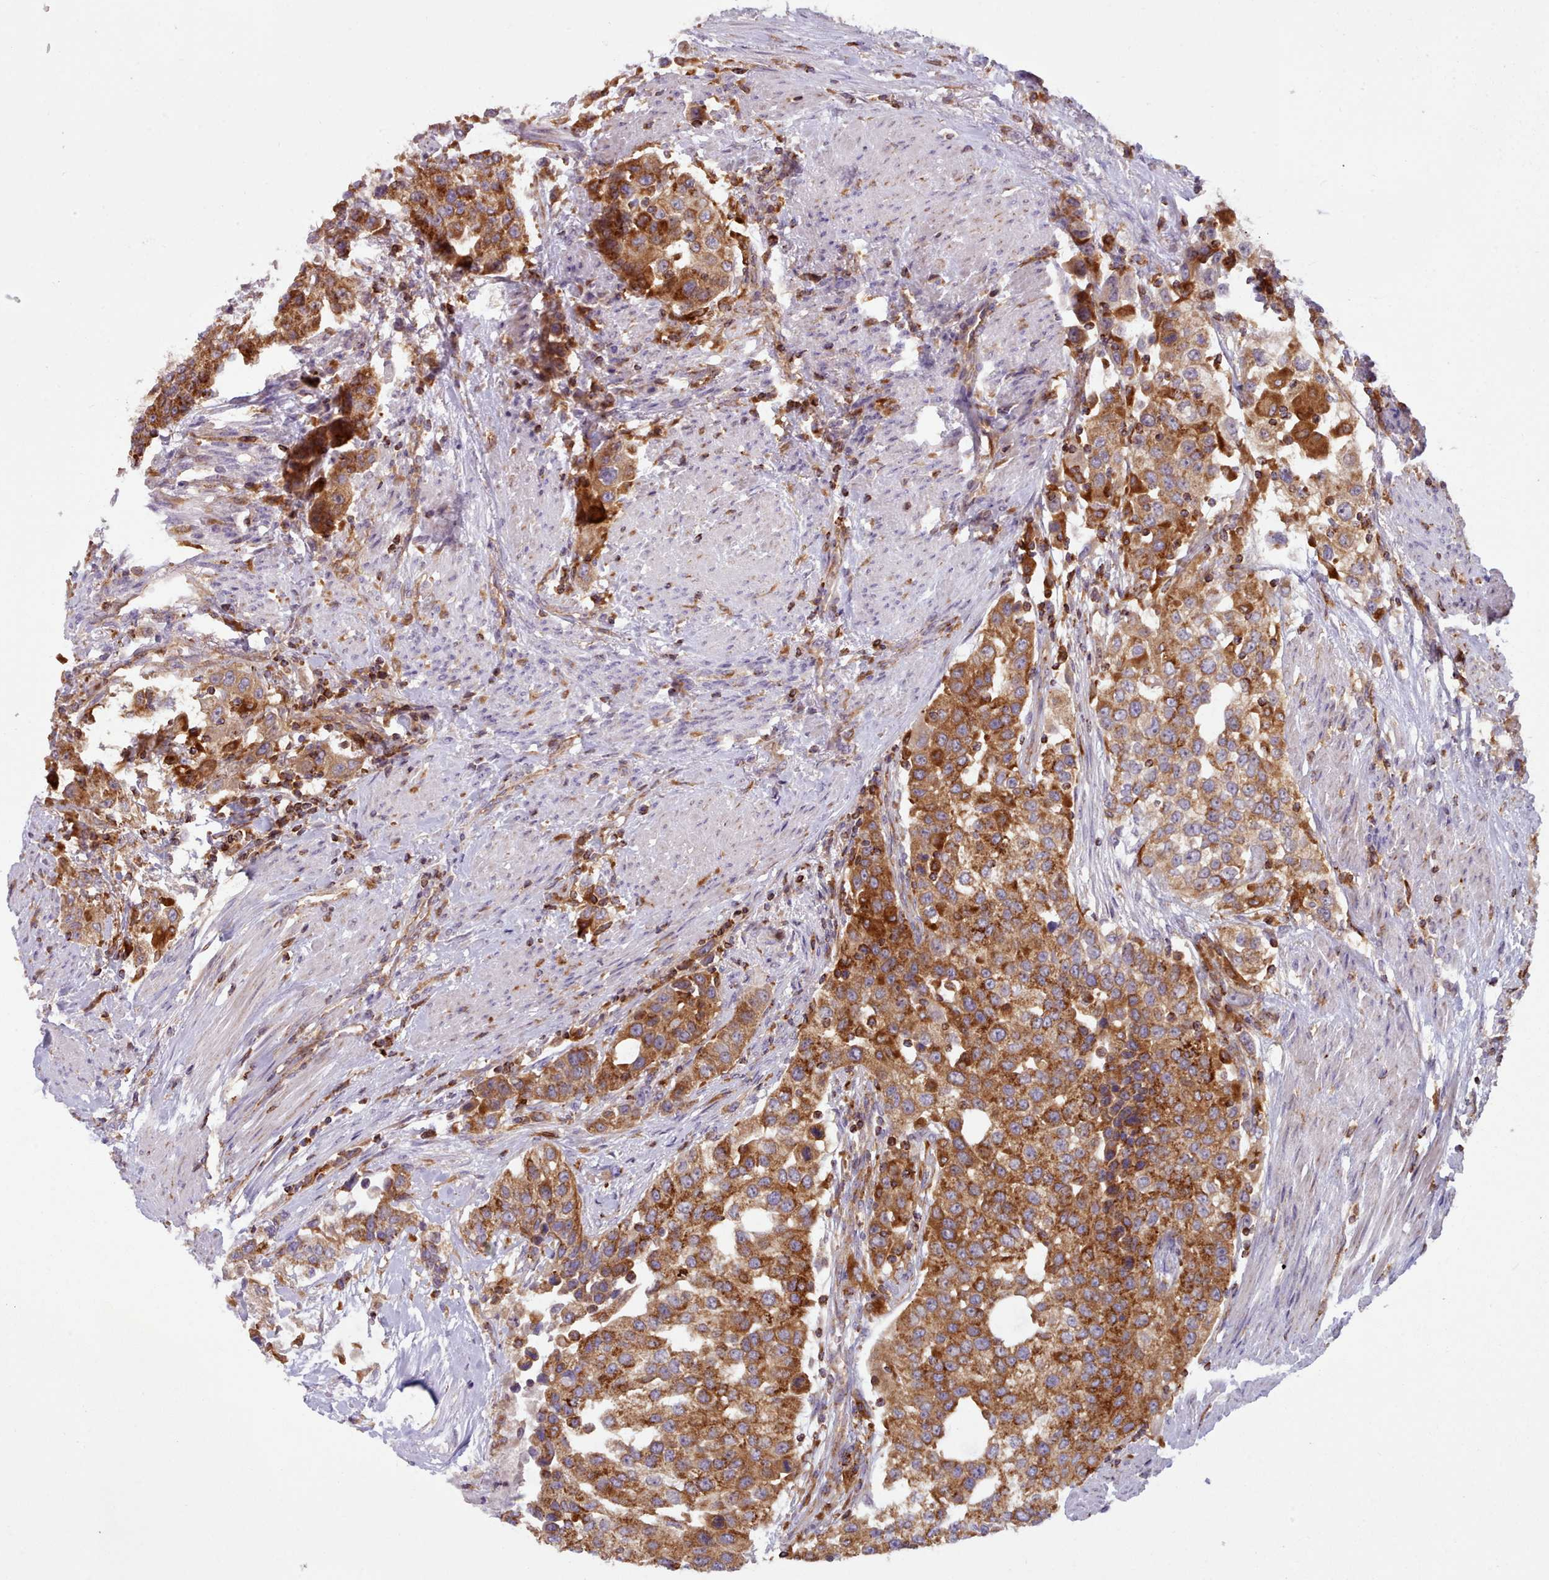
{"staining": {"intensity": "strong", "quantity": ">75%", "location": "cytoplasmic/membranous"}, "tissue": "urothelial cancer", "cell_type": "Tumor cells", "image_type": "cancer", "snomed": [{"axis": "morphology", "description": "Urothelial carcinoma, High grade"}, {"axis": "topography", "description": "Urinary bladder"}], "caption": "A high-resolution histopathology image shows immunohistochemistry staining of urothelial cancer, which displays strong cytoplasmic/membranous positivity in about >75% of tumor cells.", "gene": "CRYBG1", "patient": {"sex": "female", "age": 80}}